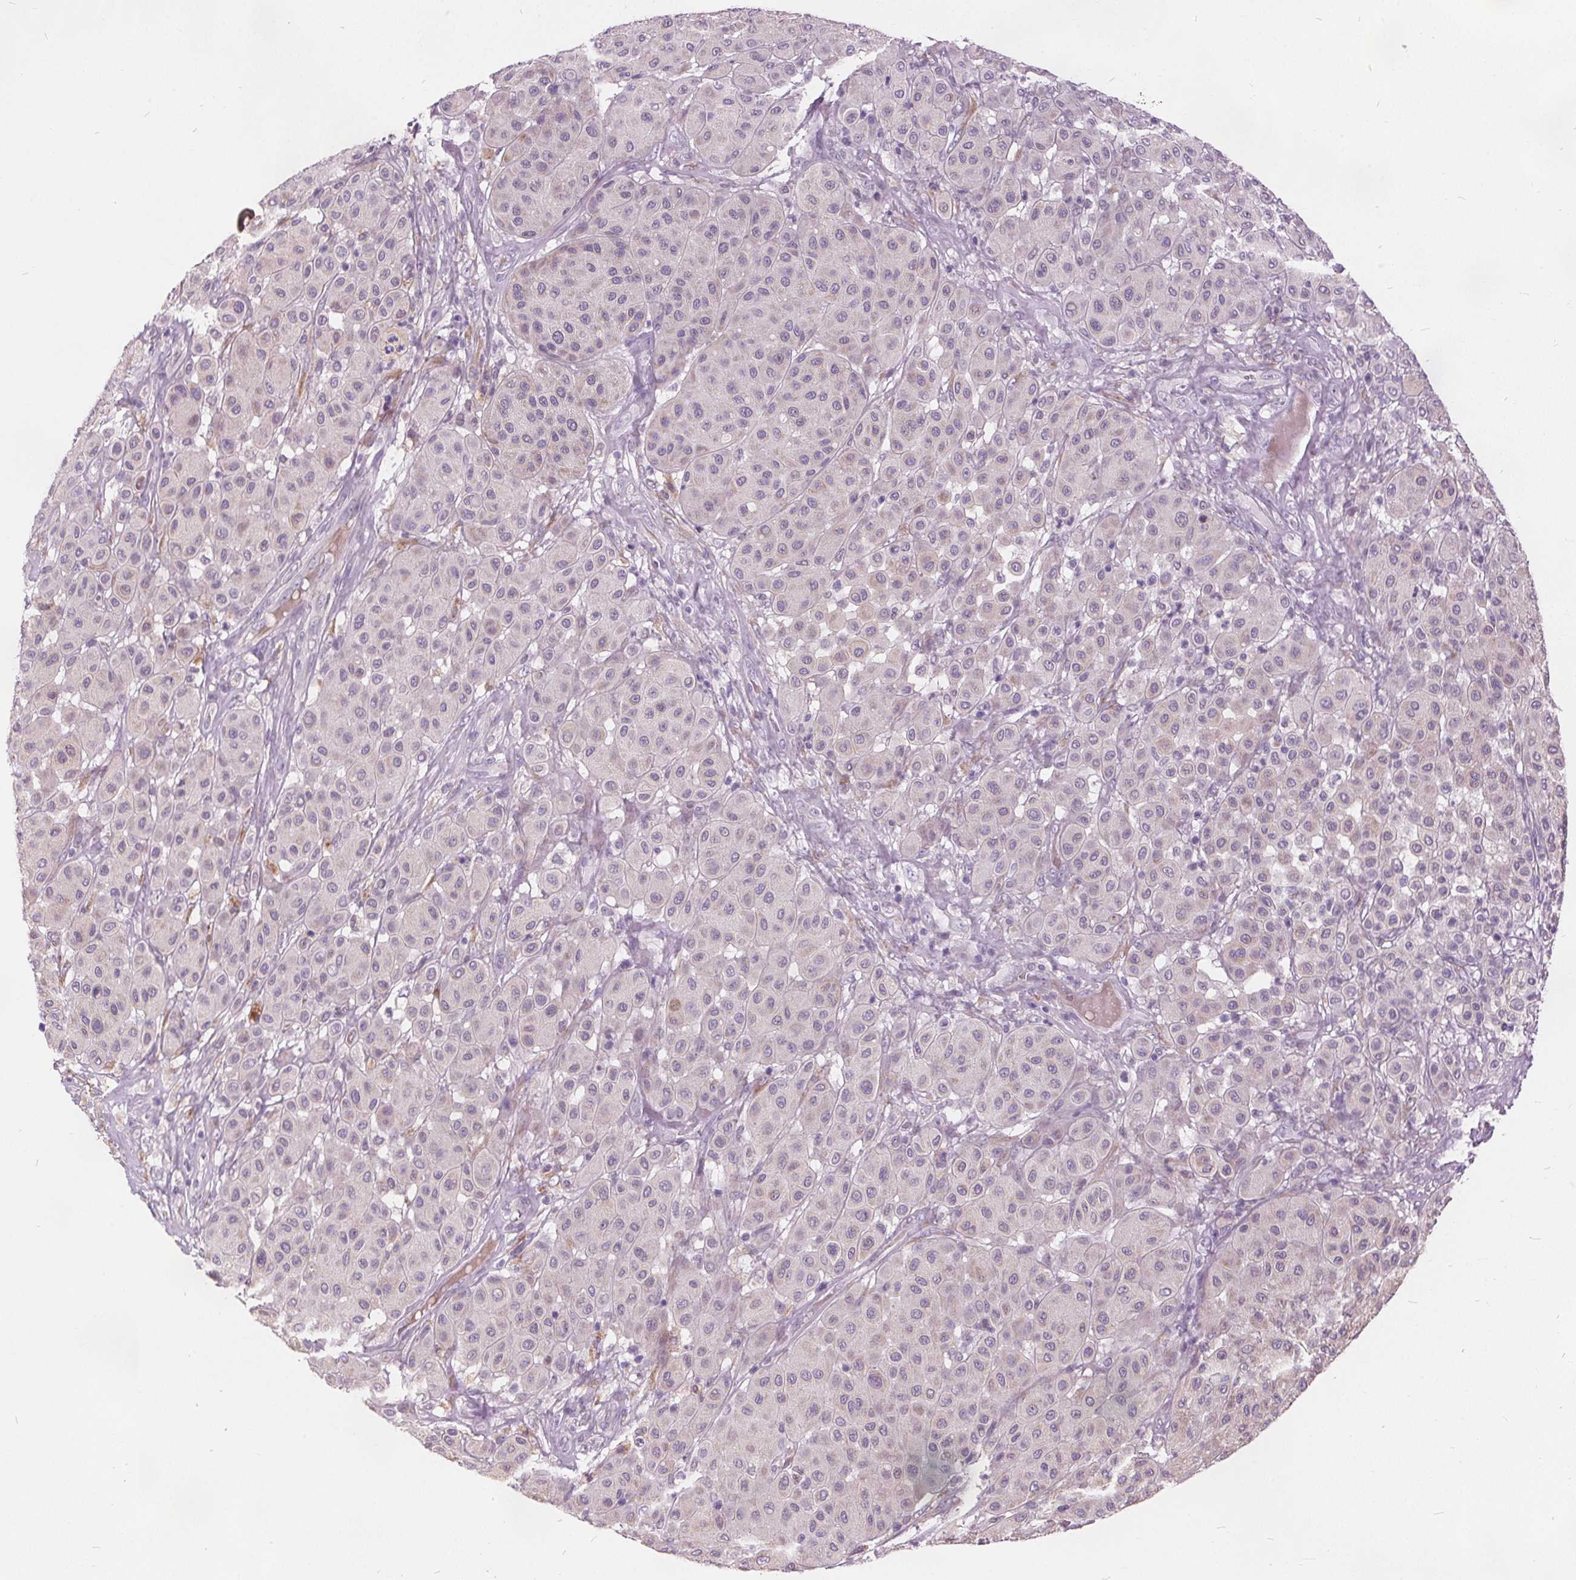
{"staining": {"intensity": "negative", "quantity": "none", "location": "none"}, "tissue": "melanoma", "cell_type": "Tumor cells", "image_type": "cancer", "snomed": [{"axis": "morphology", "description": "Malignant melanoma, Metastatic site"}, {"axis": "topography", "description": "Smooth muscle"}], "caption": "Malignant melanoma (metastatic site) was stained to show a protein in brown. There is no significant expression in tumor cells.", "gene": "ACOX2", "patient": {"sex": "male", "age": 41}}